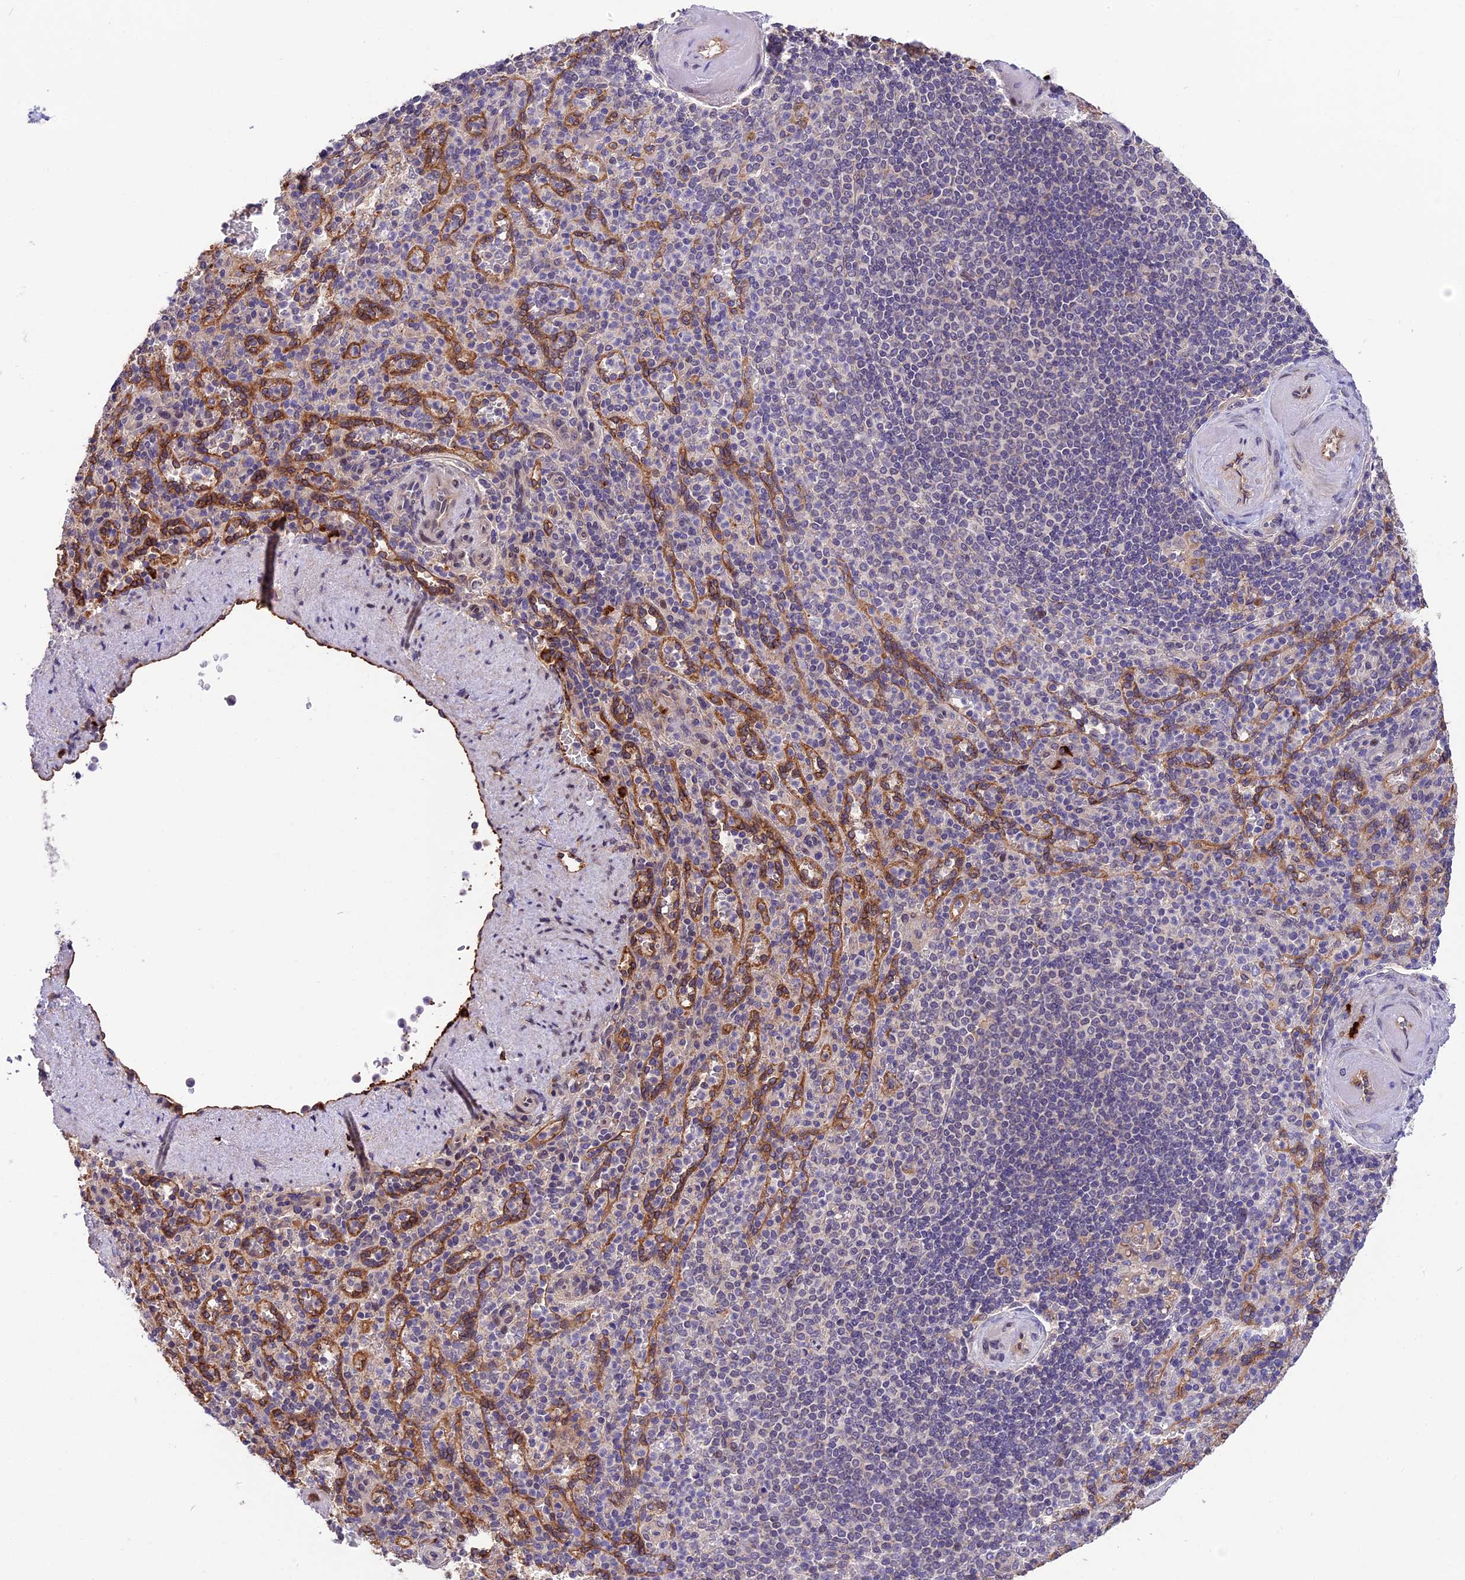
{"staining": {"intensity": "negative", "quantity": "none", "location": "none"}, "tissue": "spleen", "cell_type": "Cells in red pulp", "image_type": "normal", "snomed": [{"axis": "morphology", "description": "Normal tissue, NOS"}, {"axis": "topography", "description": "Spleen"}], "caption": "Immunohistochemistry photomicrograph of benign spleen stained for a protein (brown), which demonstrates no positivity in cells in red pulp.", "gene": "MFSD2A", "patient": {"sex": "female", "age": 74}}